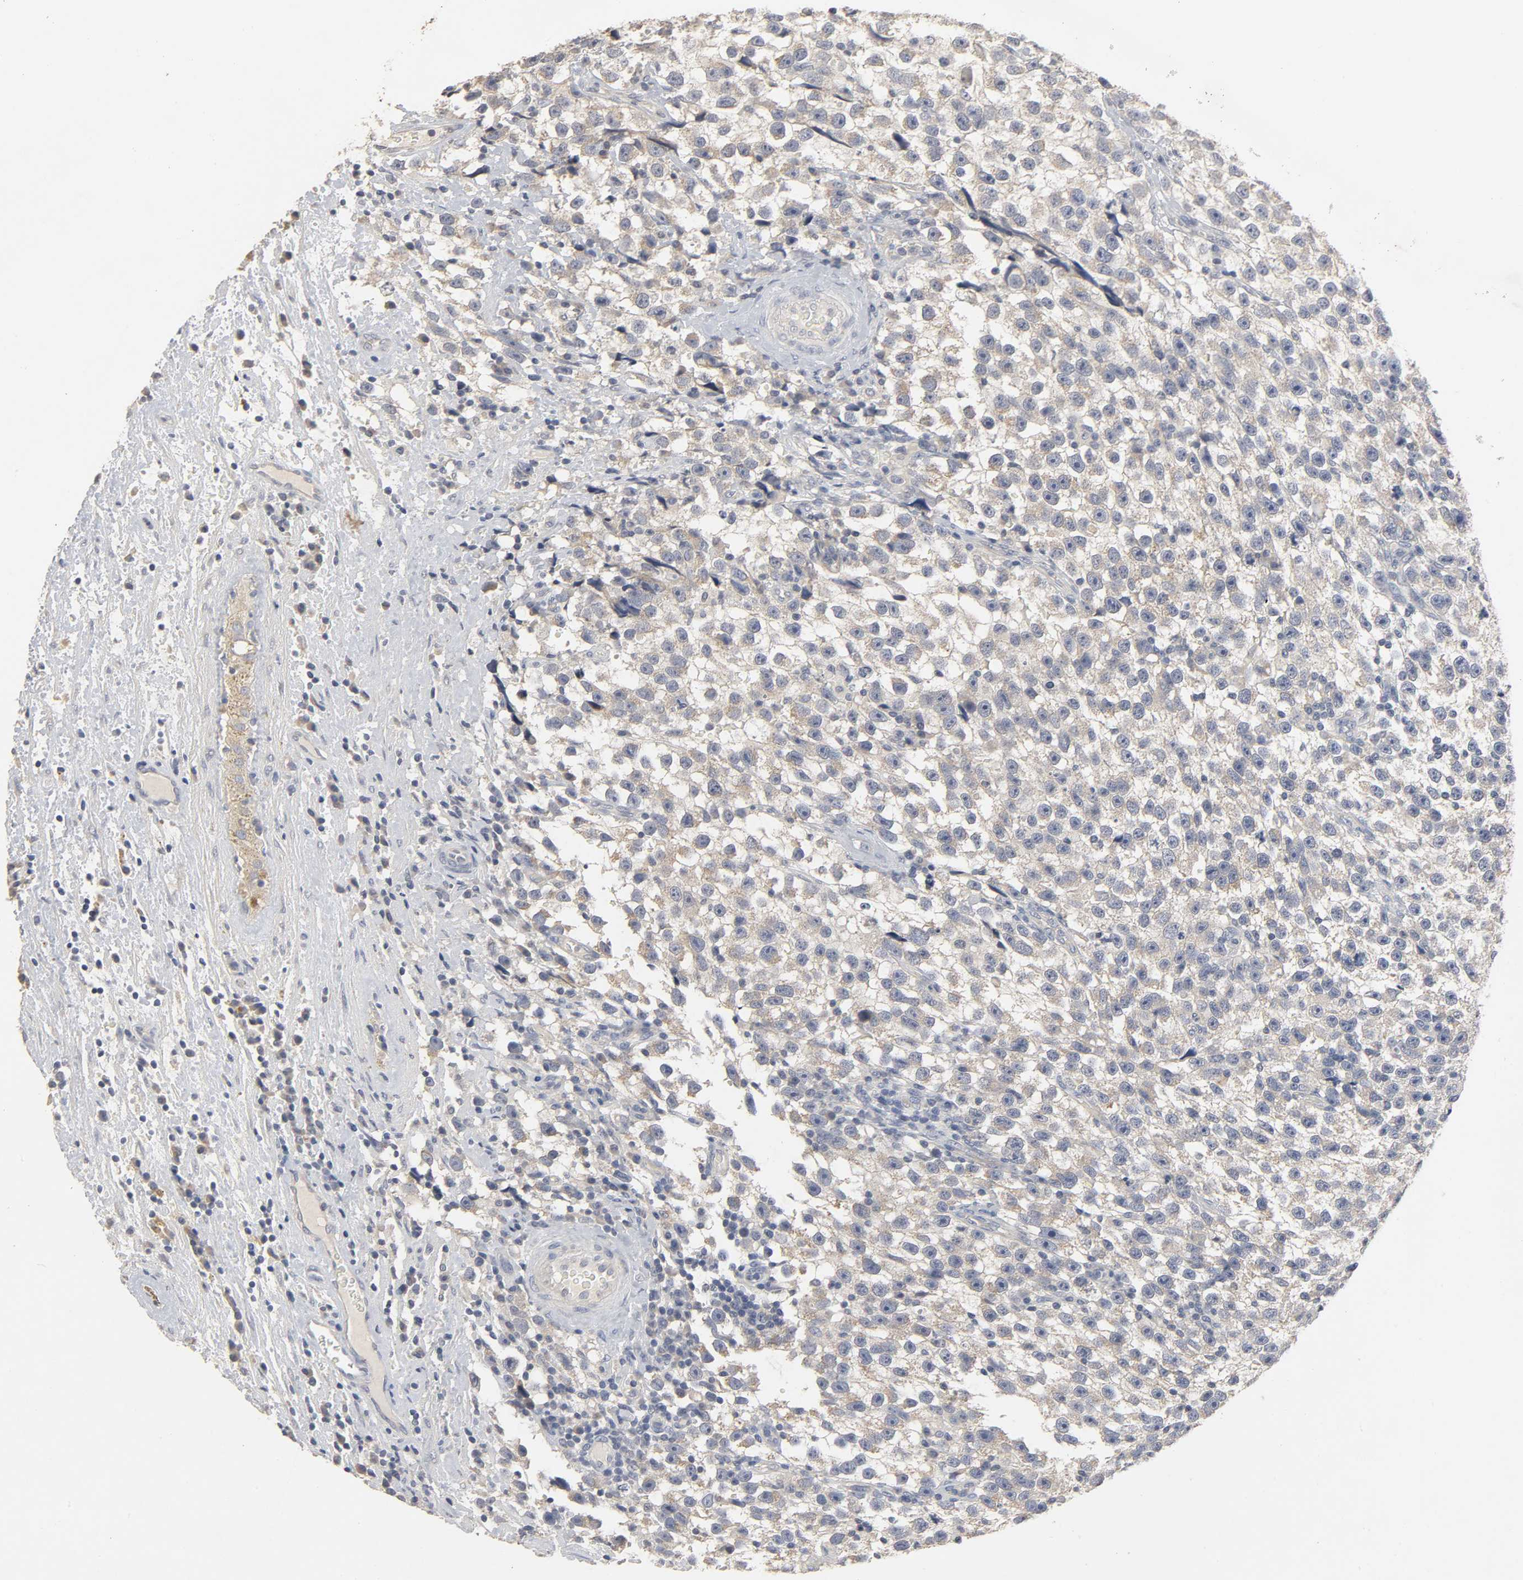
{"staining": {"intensity": "negative", "quantity": "none", "location": "none"}, "tissue": "testis cancer", "cell_type": "Tumor cells", "image_type": "cancer", "snomed": [{"axis": "morphology", "description": "Seminoma, NOS"}, {"axis": "topography", "description": "Testis"}], "caption": "A high-resolution image shows IHC staining of testis cancer (seminoma), which reveals no significant expression in tumor cells.", "gene": "SLC10A2", "patient": {"sex": "male", "age": 33}}